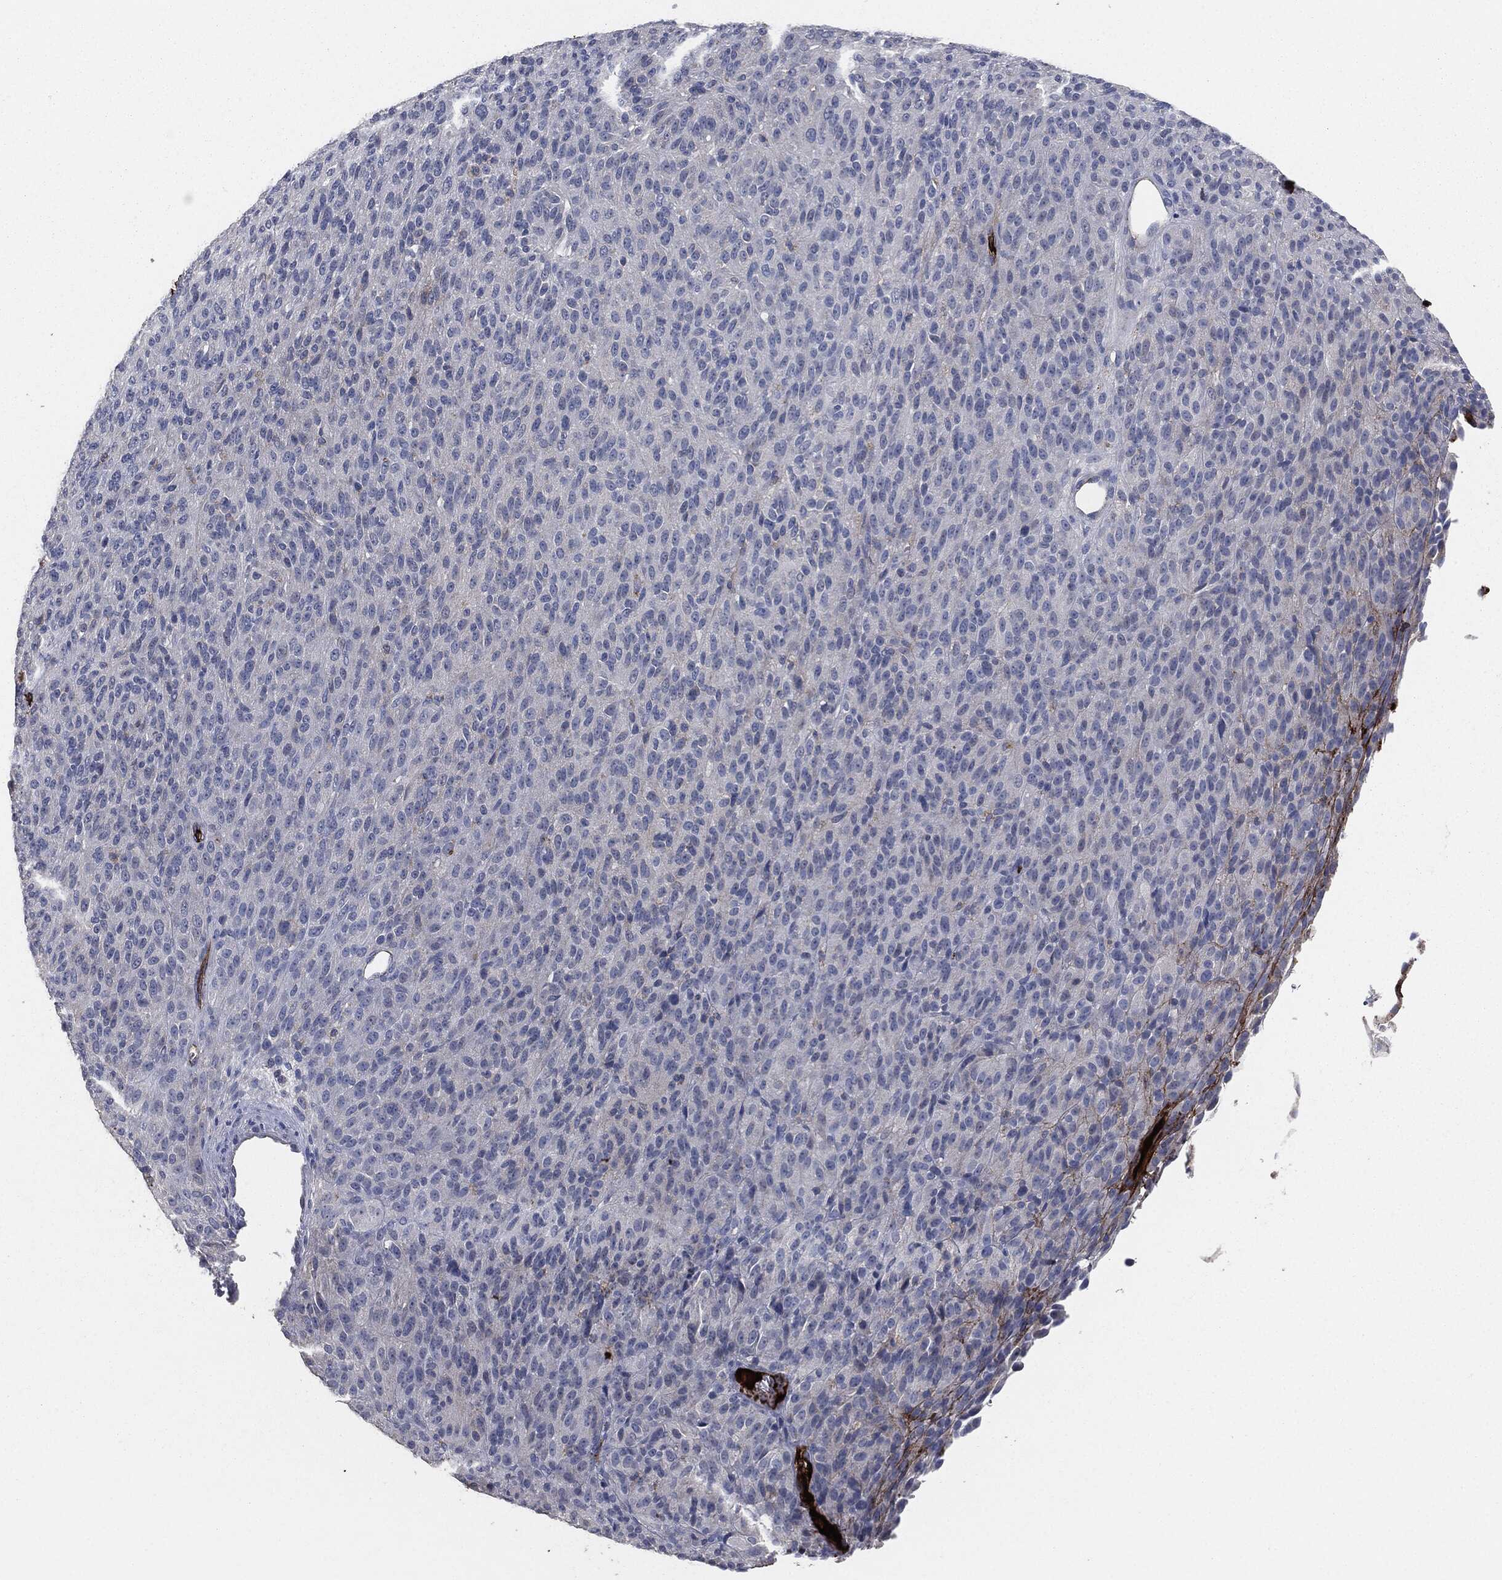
{"staining": {"intensity": "moderate", "quantity": "<25%", "location": "cytoplasmic/membranous"}, "tissue": "melanoma", "cell_type": "Tumor cells", "image_type": "cancer", "snomed": [{"axis": "morphology", "description": "Malignant melanoma, Metastatic site"}, {"axis": "topography", "description": "Brain"}], "caption": "Malignant melanoma (metastatic site) stained with a brown dye displays moderate cytoplasmic/membranous positive positivity in approximately <25% of tumor cells.", "gene": "APOB", "patient": {"sex": "female", "age": 56}}